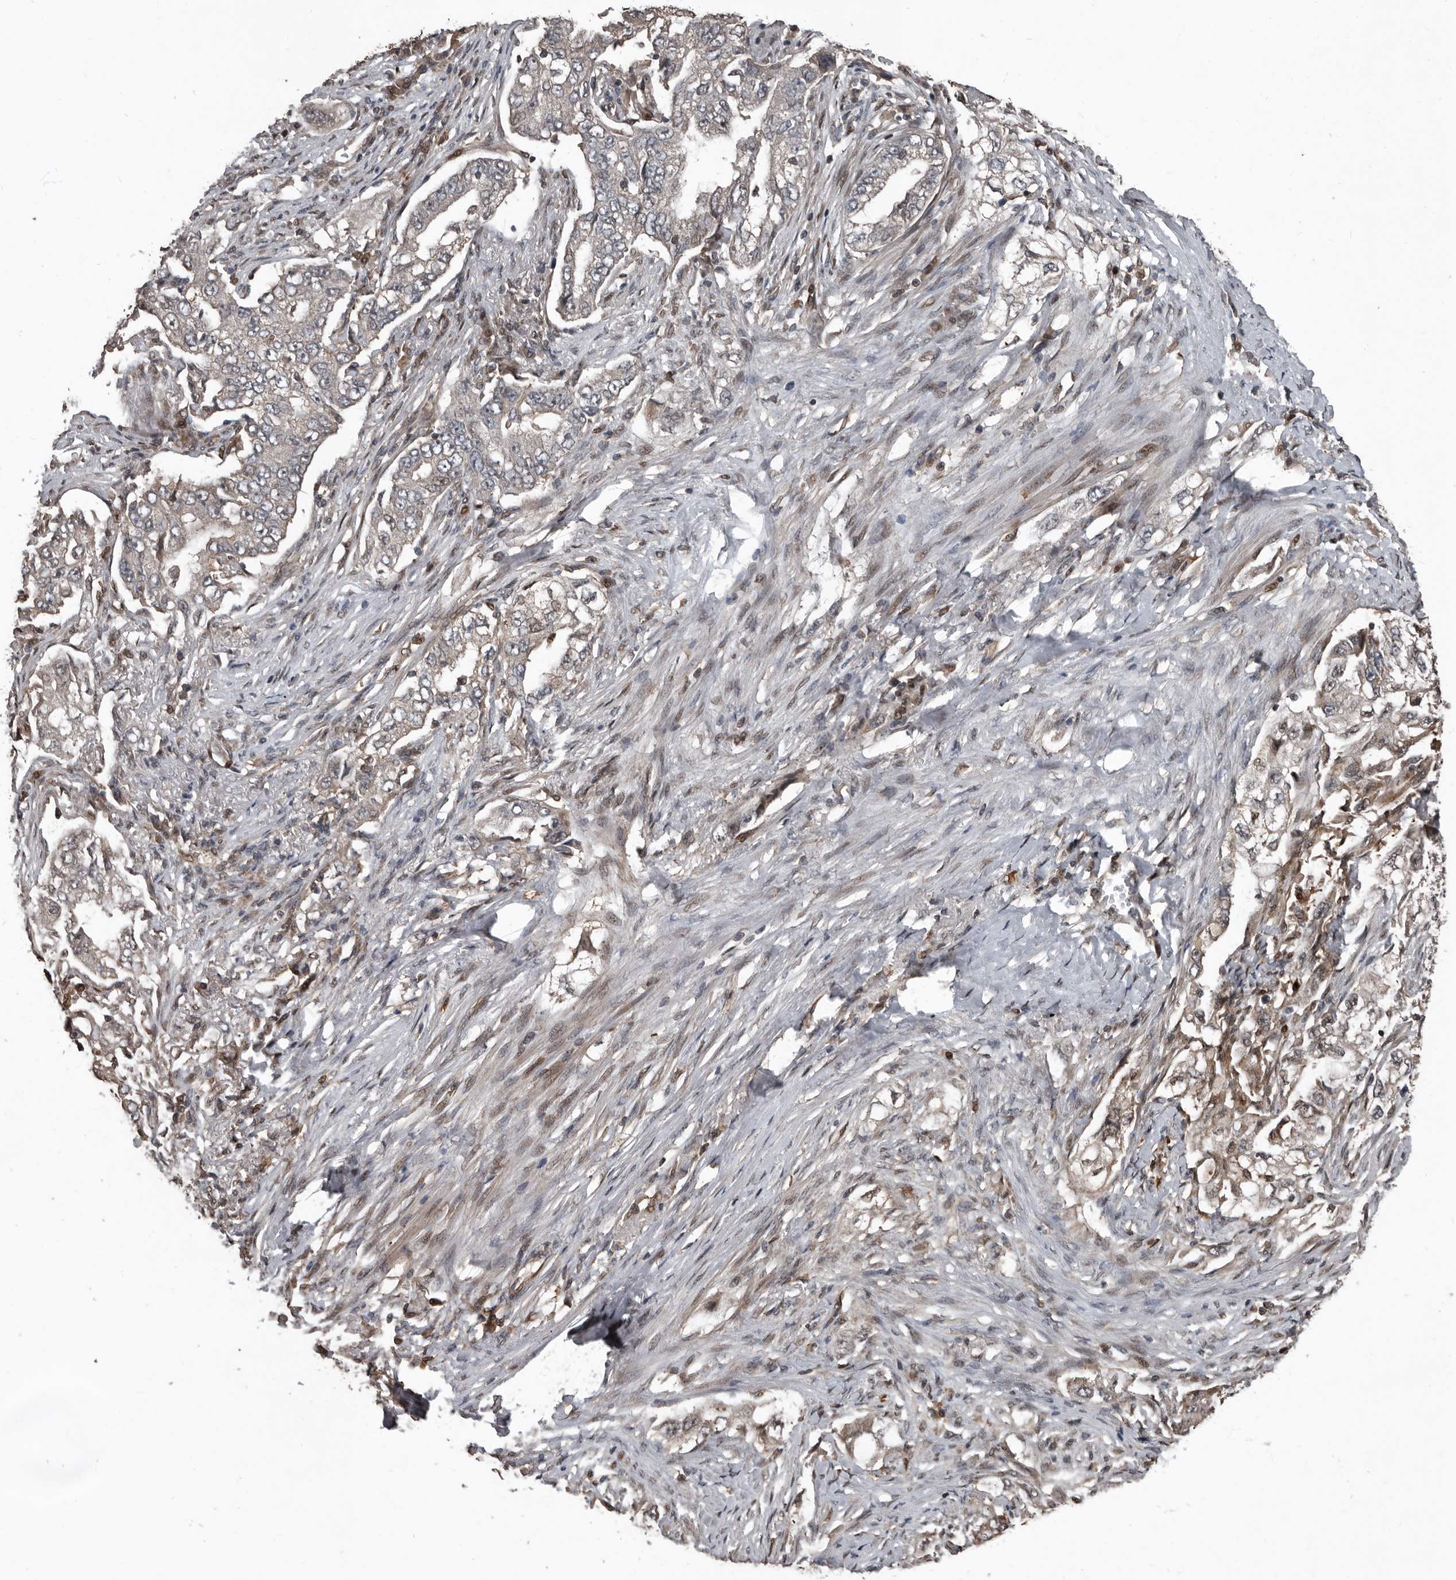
{"staining": {"intensity": "negative", "quantity": "none", "location": "none"}, "tissue": "lung cancer", "cell_type": "Tumor cells", "image_type": "cancer", "snomed": [{"axis": "morphology", "description": "Adenocarcinoma, NOS"}, {"axis": "topography", "description": "Lung"}], "caption": "This is a photomicrograph of IHC staining of lung adenocarcinoma, which shows no positivity in tumor cells.", "gene": "FSBP", "patient": {"sex": "female", "age": 51}}